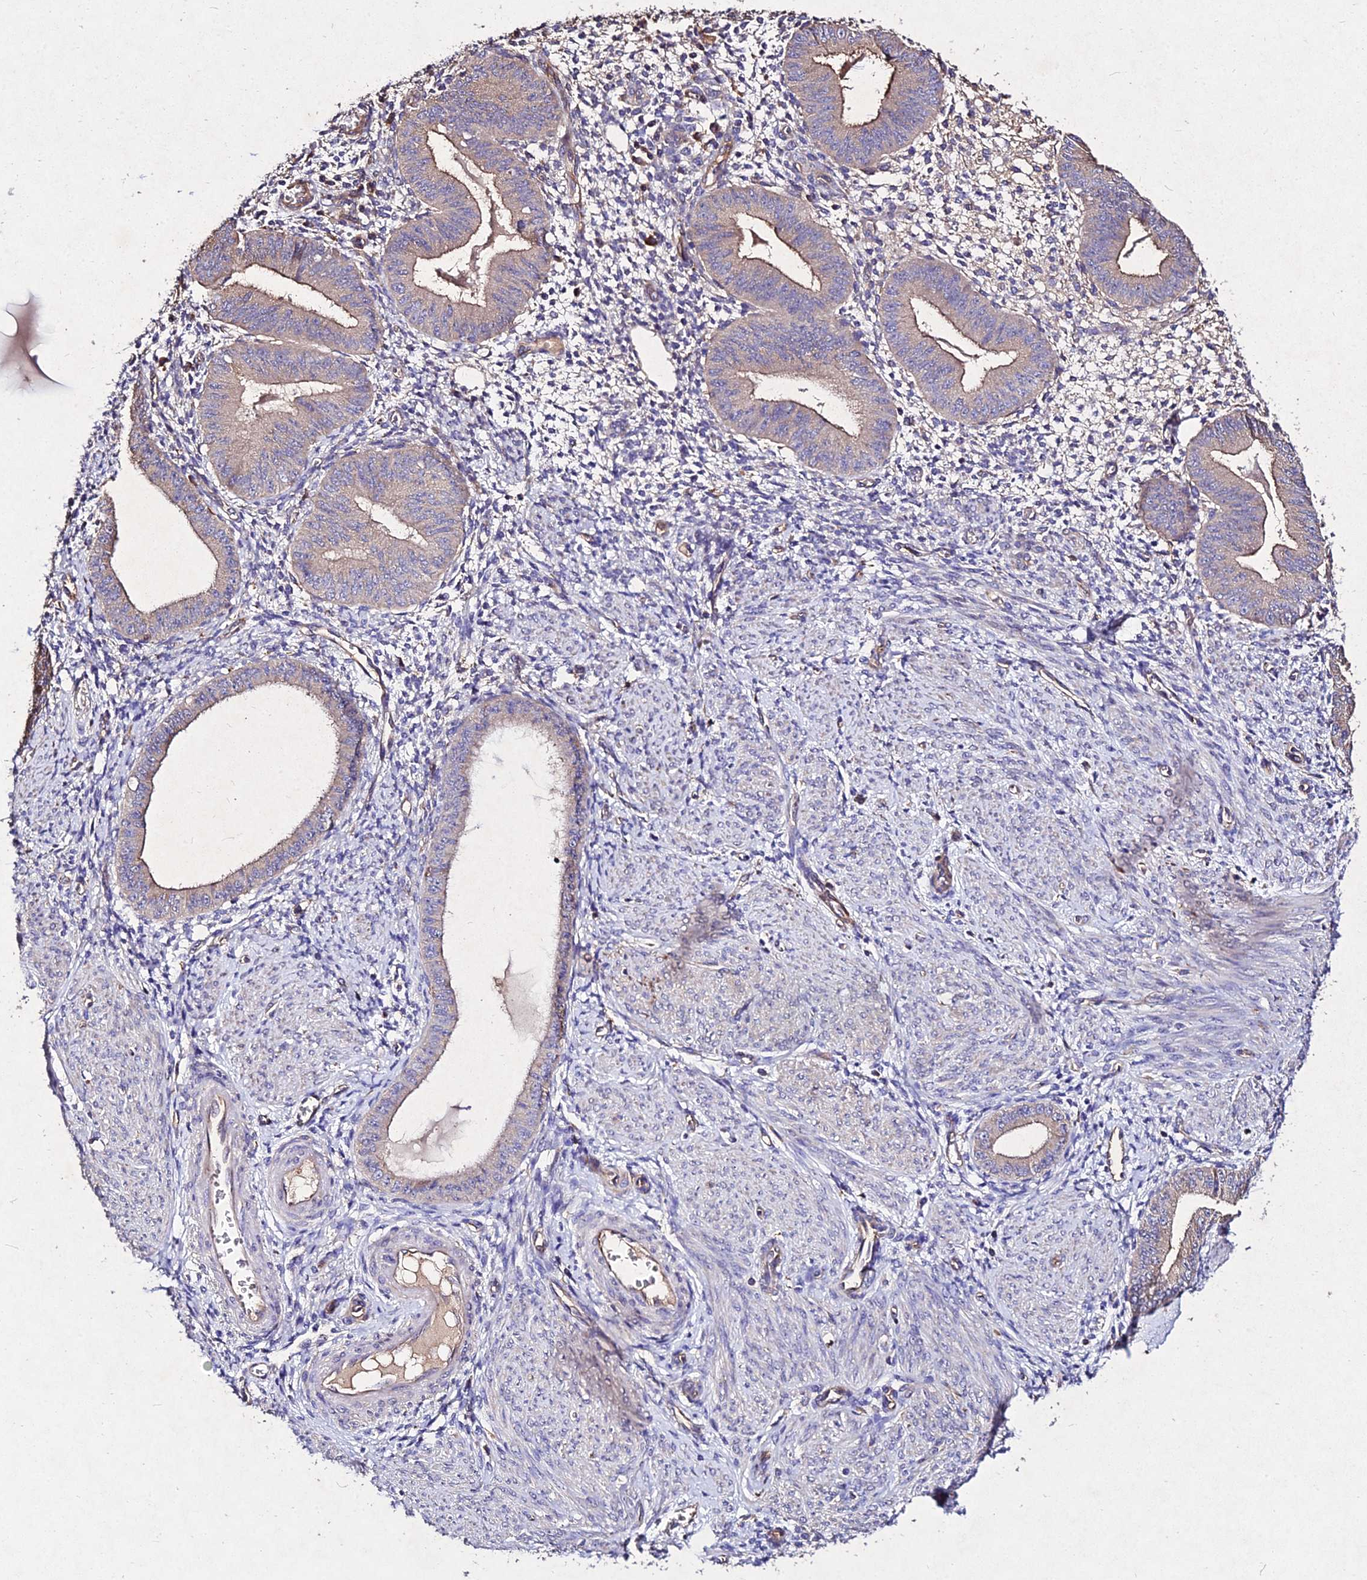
{"staining": {"intensity": "negative", "quantity": "none", "location": "none"}, "tissue": "endometrium", "cell_type": "Cells in endometrial stroma", "image_type": "normal", "snomed": [{"axis": "morphology", "description": "Normal tissue, NOS"}, {"axis": "topography", "description": "Endometrium"}], "caption": "Photomicrograph shows no significant protein expression in cells in endometrial stroma of normal endometrium.", "gene": "AP3M1", "patient": {"sex": "female", "age": 49}}